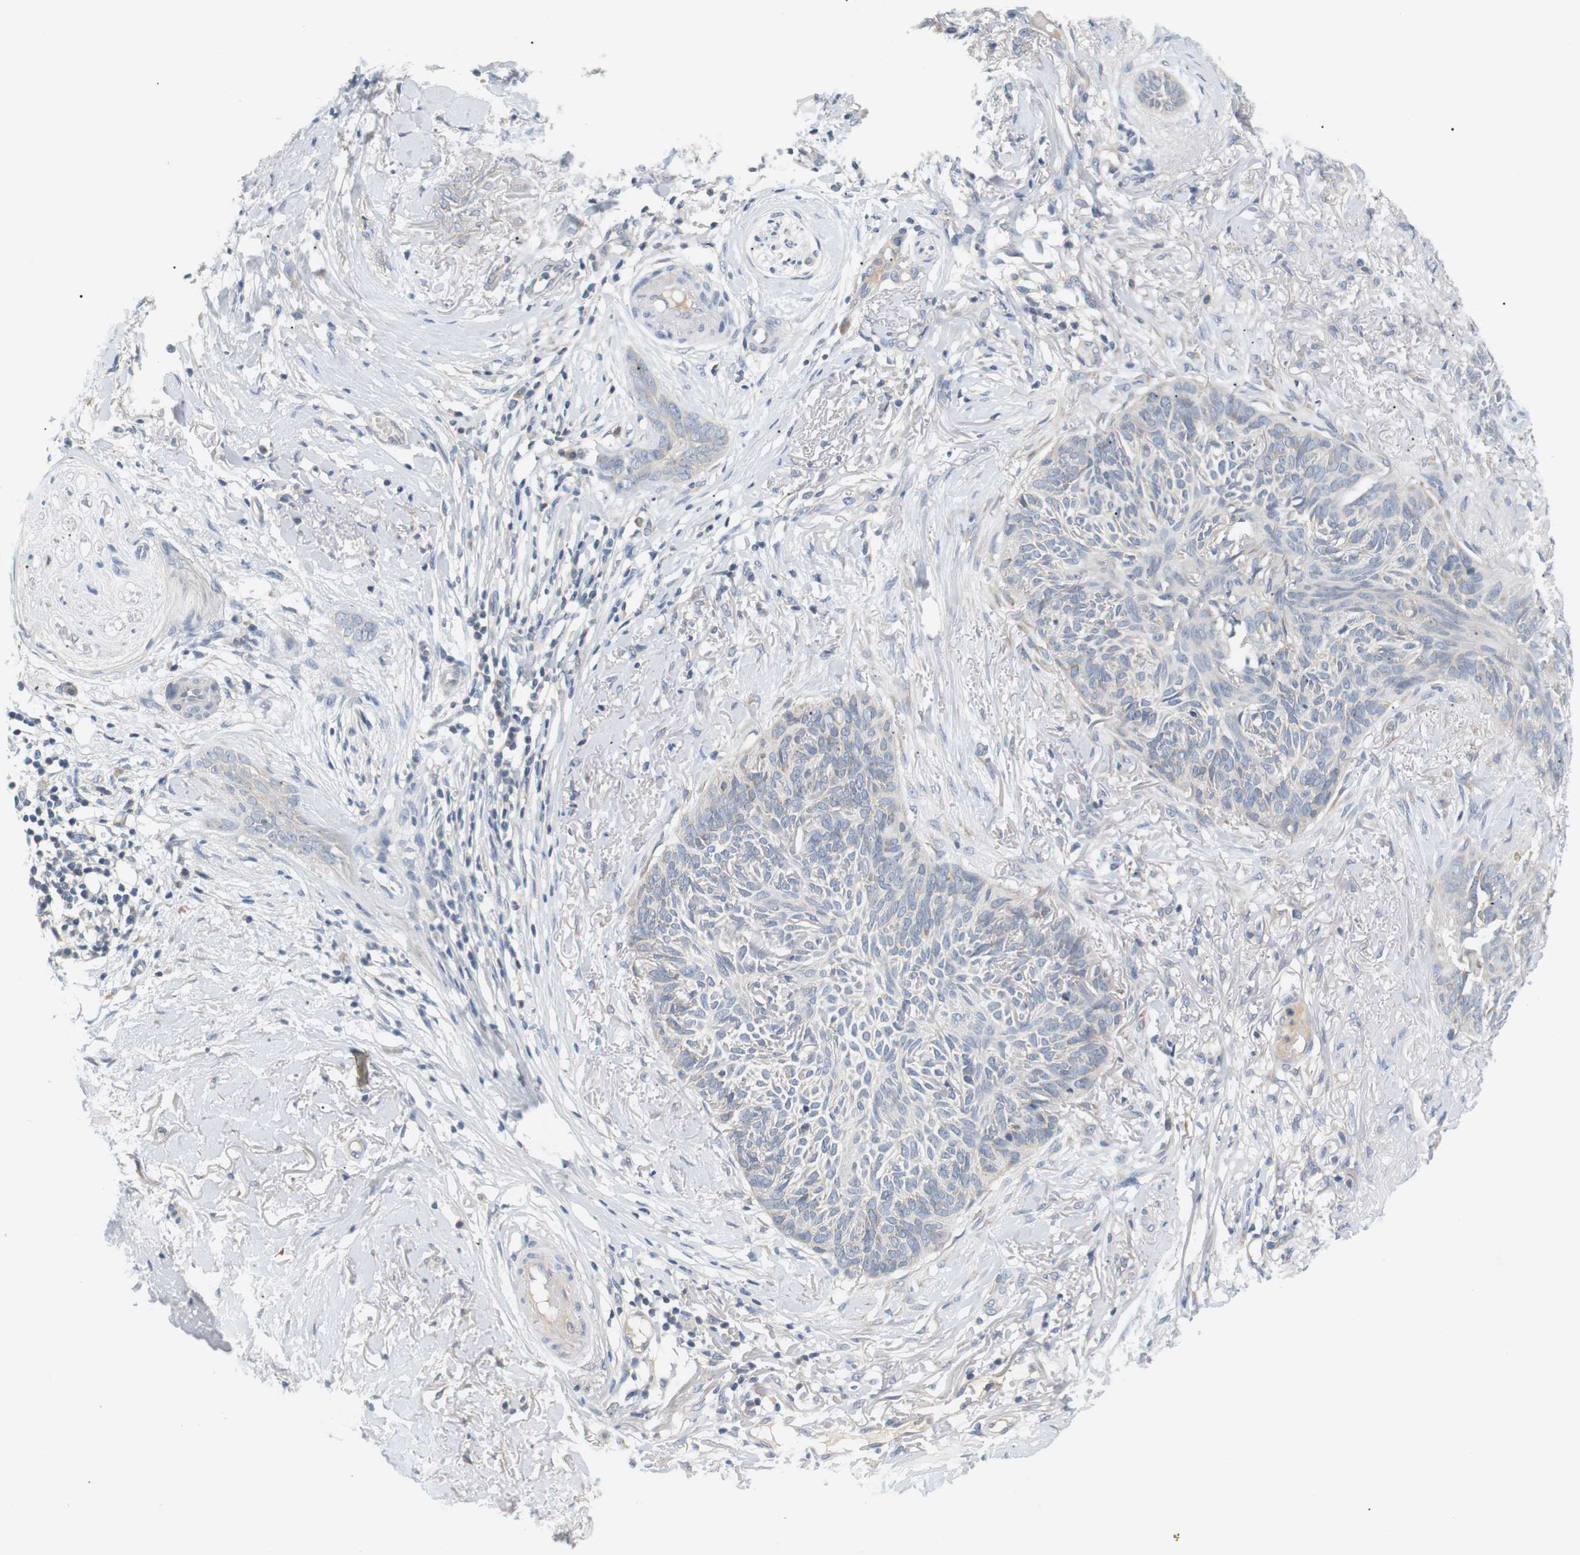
{"staining": {"intensity": "negative", "quantity": "none", "location": "none"}, "tissue": "skin cancer", "cell_type": "Tumor cells", "image_type": "cancer", "snomed": [{"axis": "morphology", "description": "Basal cell carcinoma"}, {"axis": "topography", "description": "Skin"}], "caption": "High magnification brightfield microscopy of skin cancer stained with DAB (3,3'-diaminobenzidine) (brown) and counterstained with hematoxylin (blue): tumor cells show no significant positivity.", "gene": "EVA1C", "patient": {"sex": "female", "age": 84}}